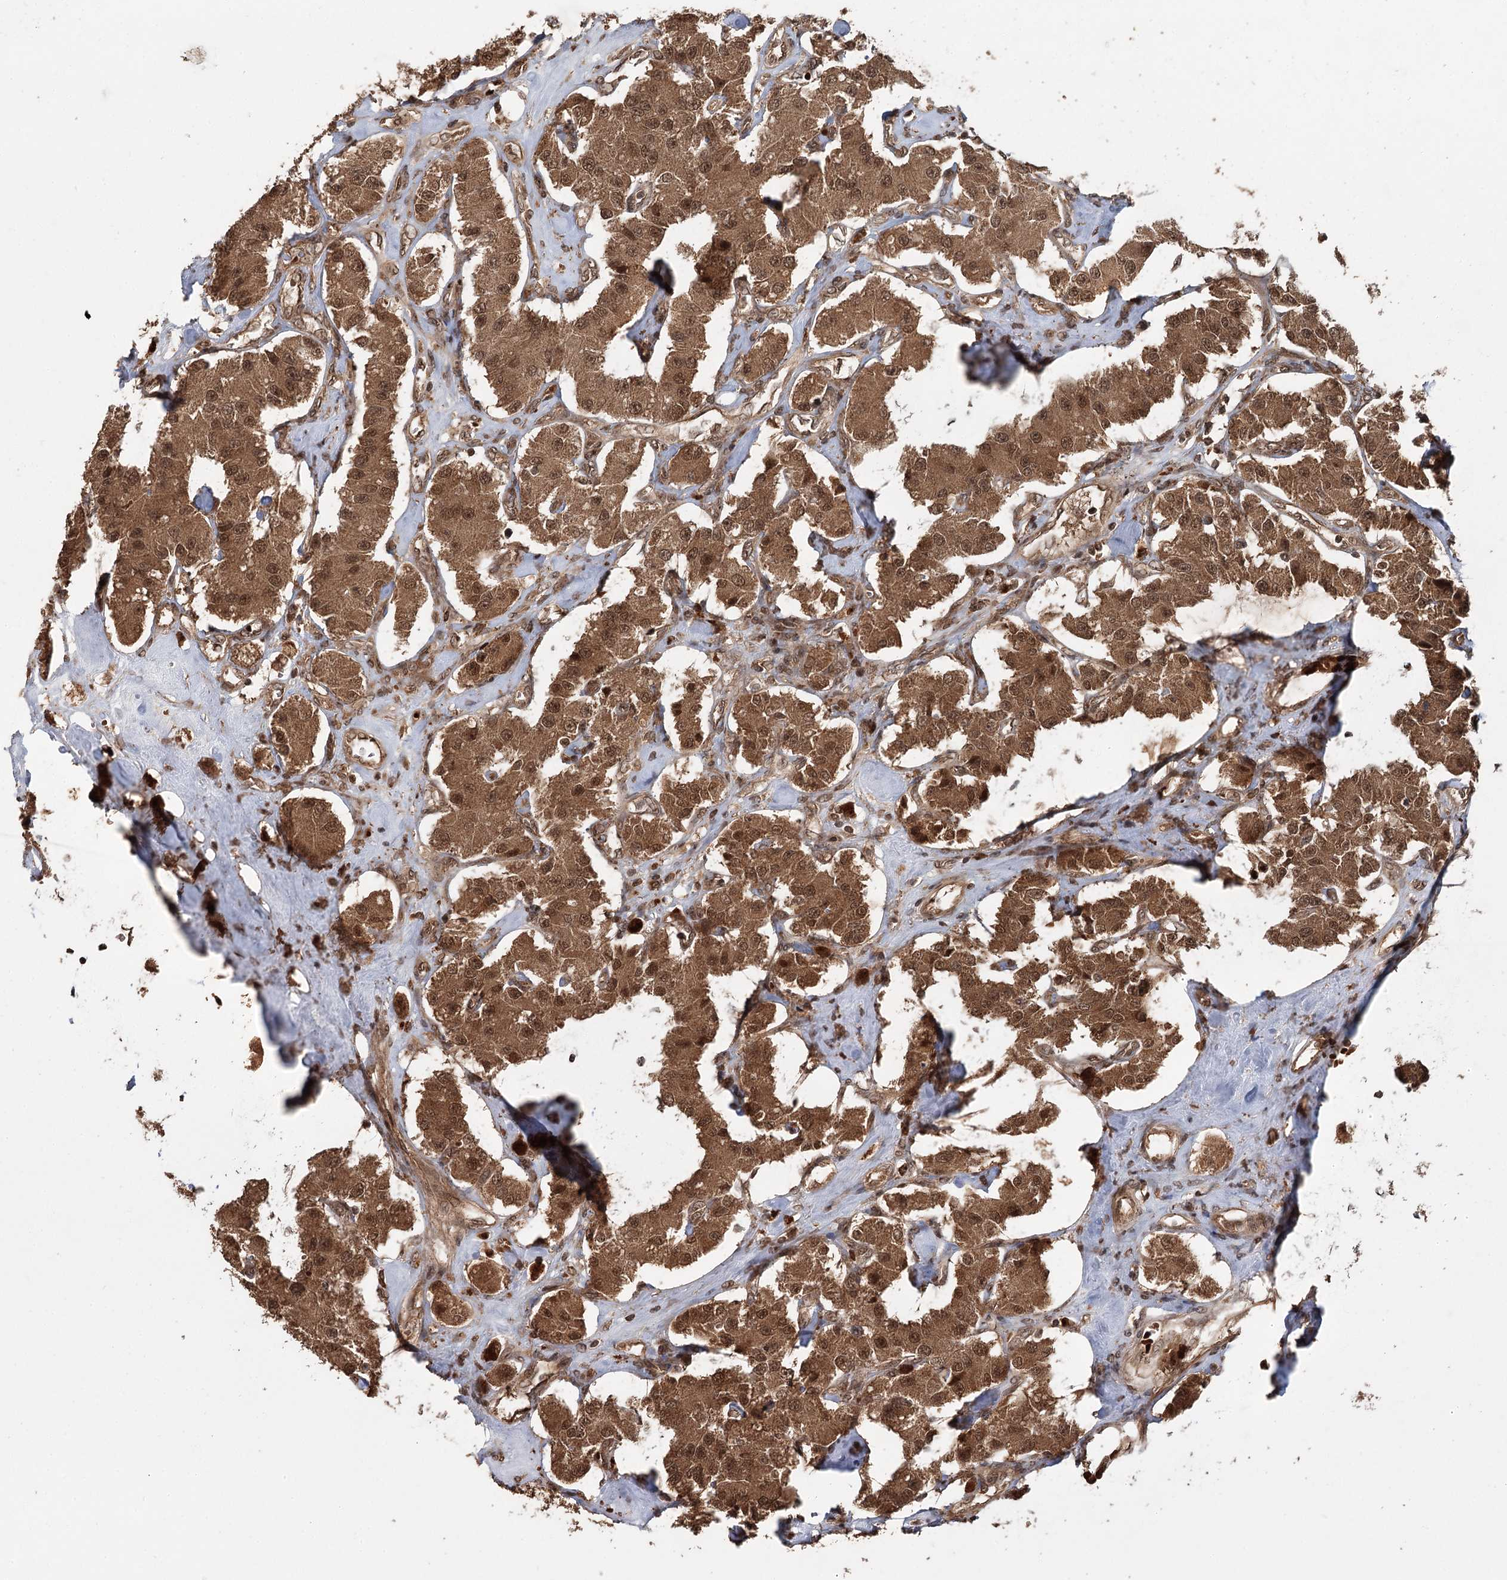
{"staining": {"intensity": "moderate", "quantity": ">75%", "location": "cytoplasmic/membranous,nuclear"}, "tissue": "carcinoid", "cell_type": "Tumor cells", "image_type": "cancer", "snomed": [{"axis": "morphology", "description": "Carcinoid, malignant, NOS"}, {"axis": "topography", "description": "Pancreas"}], "caption": "High-magnification brightfield microscopy of carcinoid stained with DAB (brown) and counterstained with hematoxylin (blue). tumor cells exhibit moderate cytoplasmic/membranous and nuclear staining is identified in approximately>75% of cells.", "gene": "N6AMT1", "patient": {"sex": "male", "age": 41}}